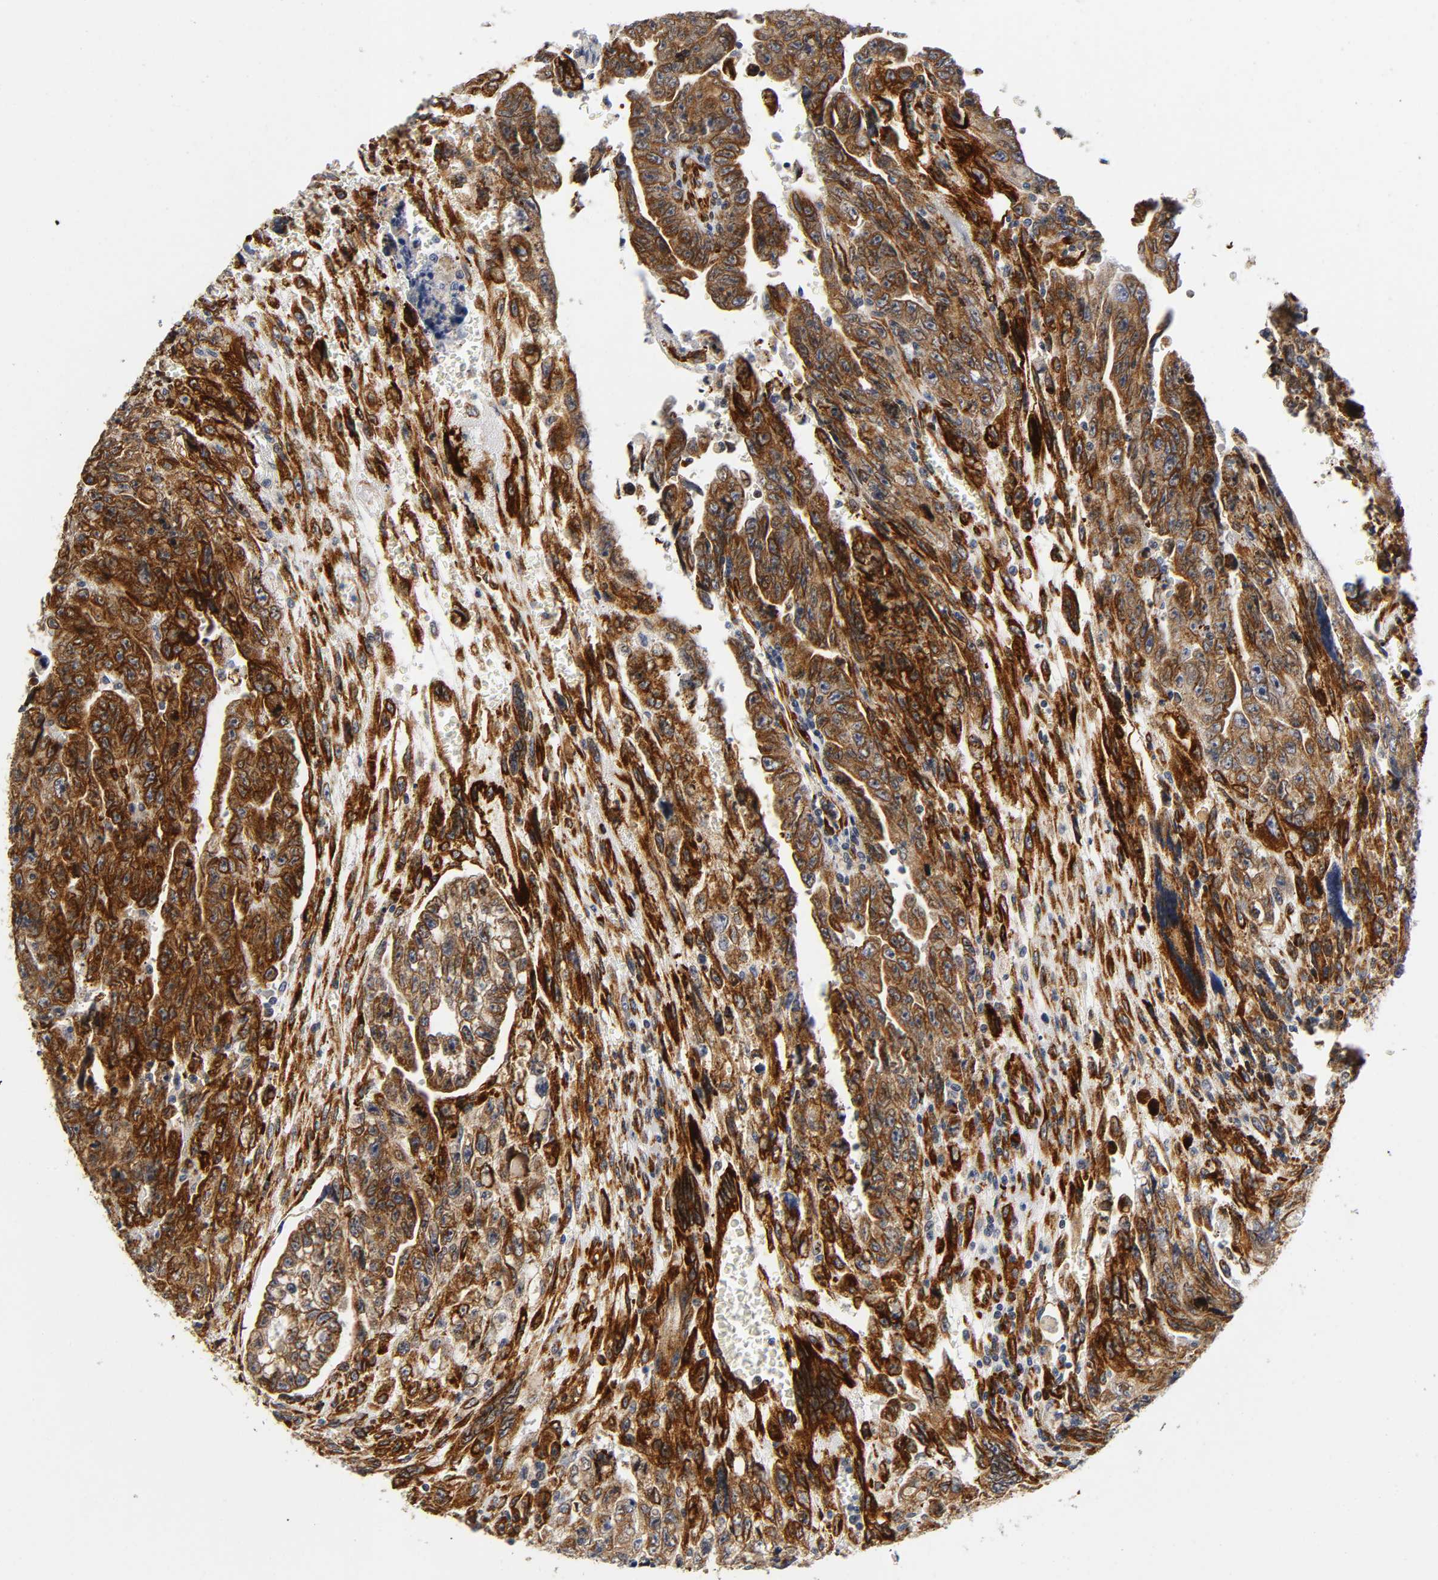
{"staining": {"intensity": "strong", "quantity": ">75%", "location": "cytoplasmic/membranous"}, "tissue": "testis cancer", "cell_type": "Tumor cells", "image_type": "cancer", "snomed": [{"axis": "morphology", "description": "Carcinoma, Embryonal, NOS"}, {"axis": "topography", "description": "Testis"}], "caption": "Approximately >75% of tumor cells in human testis embryonal carcinoma demonstrate strong cytoplasmic/membranous protein staining as visualized by brown immunohistochemical staining.", "gene": "SOS2", "patient": {"sex": "male", "age": 28}}